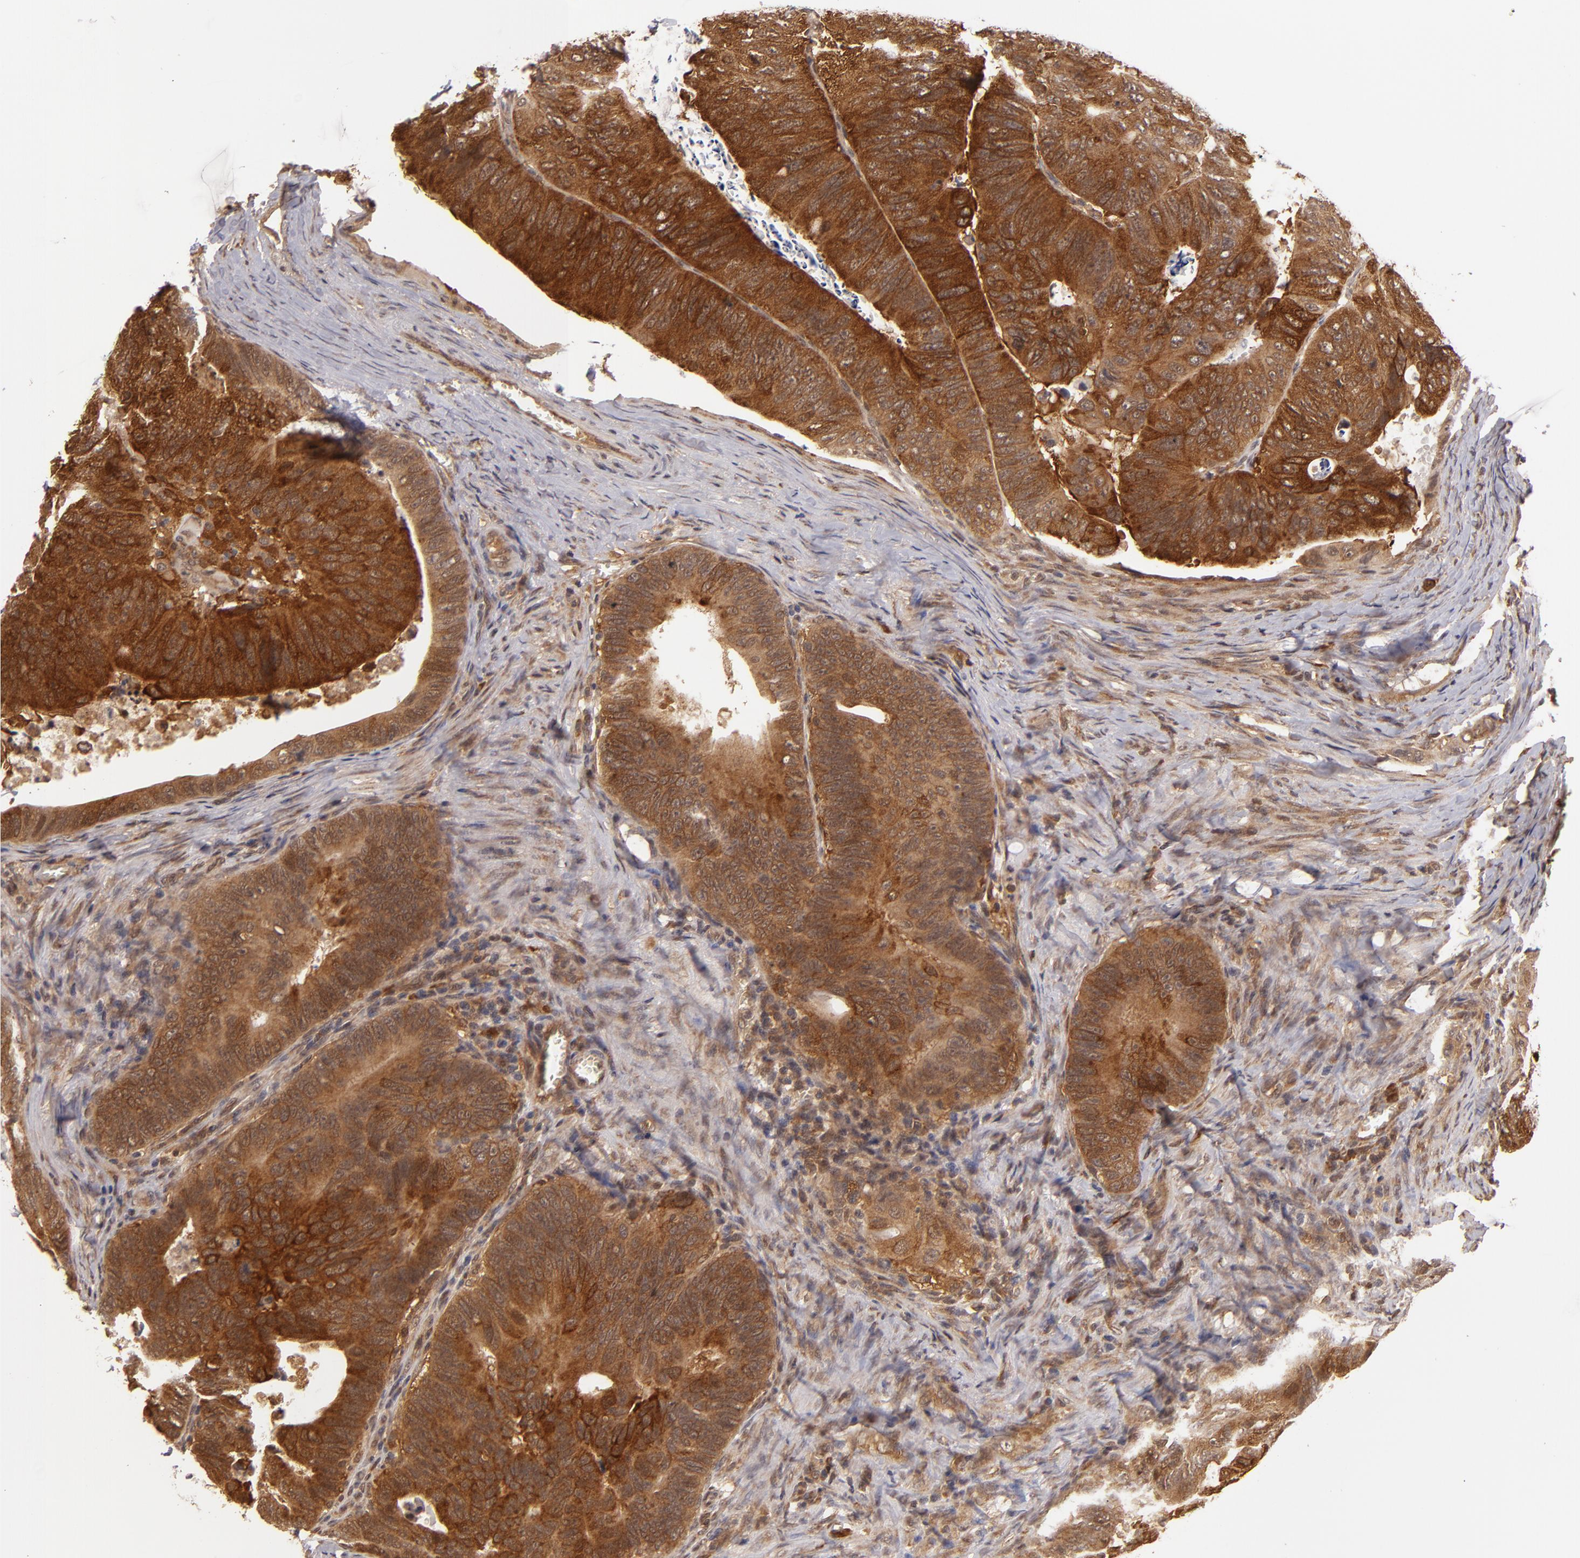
{"staining": {"intensity": "strong", "quantity": ">75%", "location": "cytoplasmic/membranous"}, "tissue": "colorectal cancer", "cell_type": "Tumor cells", "image_type": "cancer", "snomed": [{"axis": "morphology", "description": "Adenocarcinoma, NOS"}, {"axis": "topography", "description": "Colon"}], "caption": "This photomicrograph displays IHC staining of human adenocarcinoma (colorectal), with high strong cytoplasmic/membranous positivity in about >75% of tumor cells.", "gene": "MAPK3", "patient": {"sex": "female", "age": 55}}